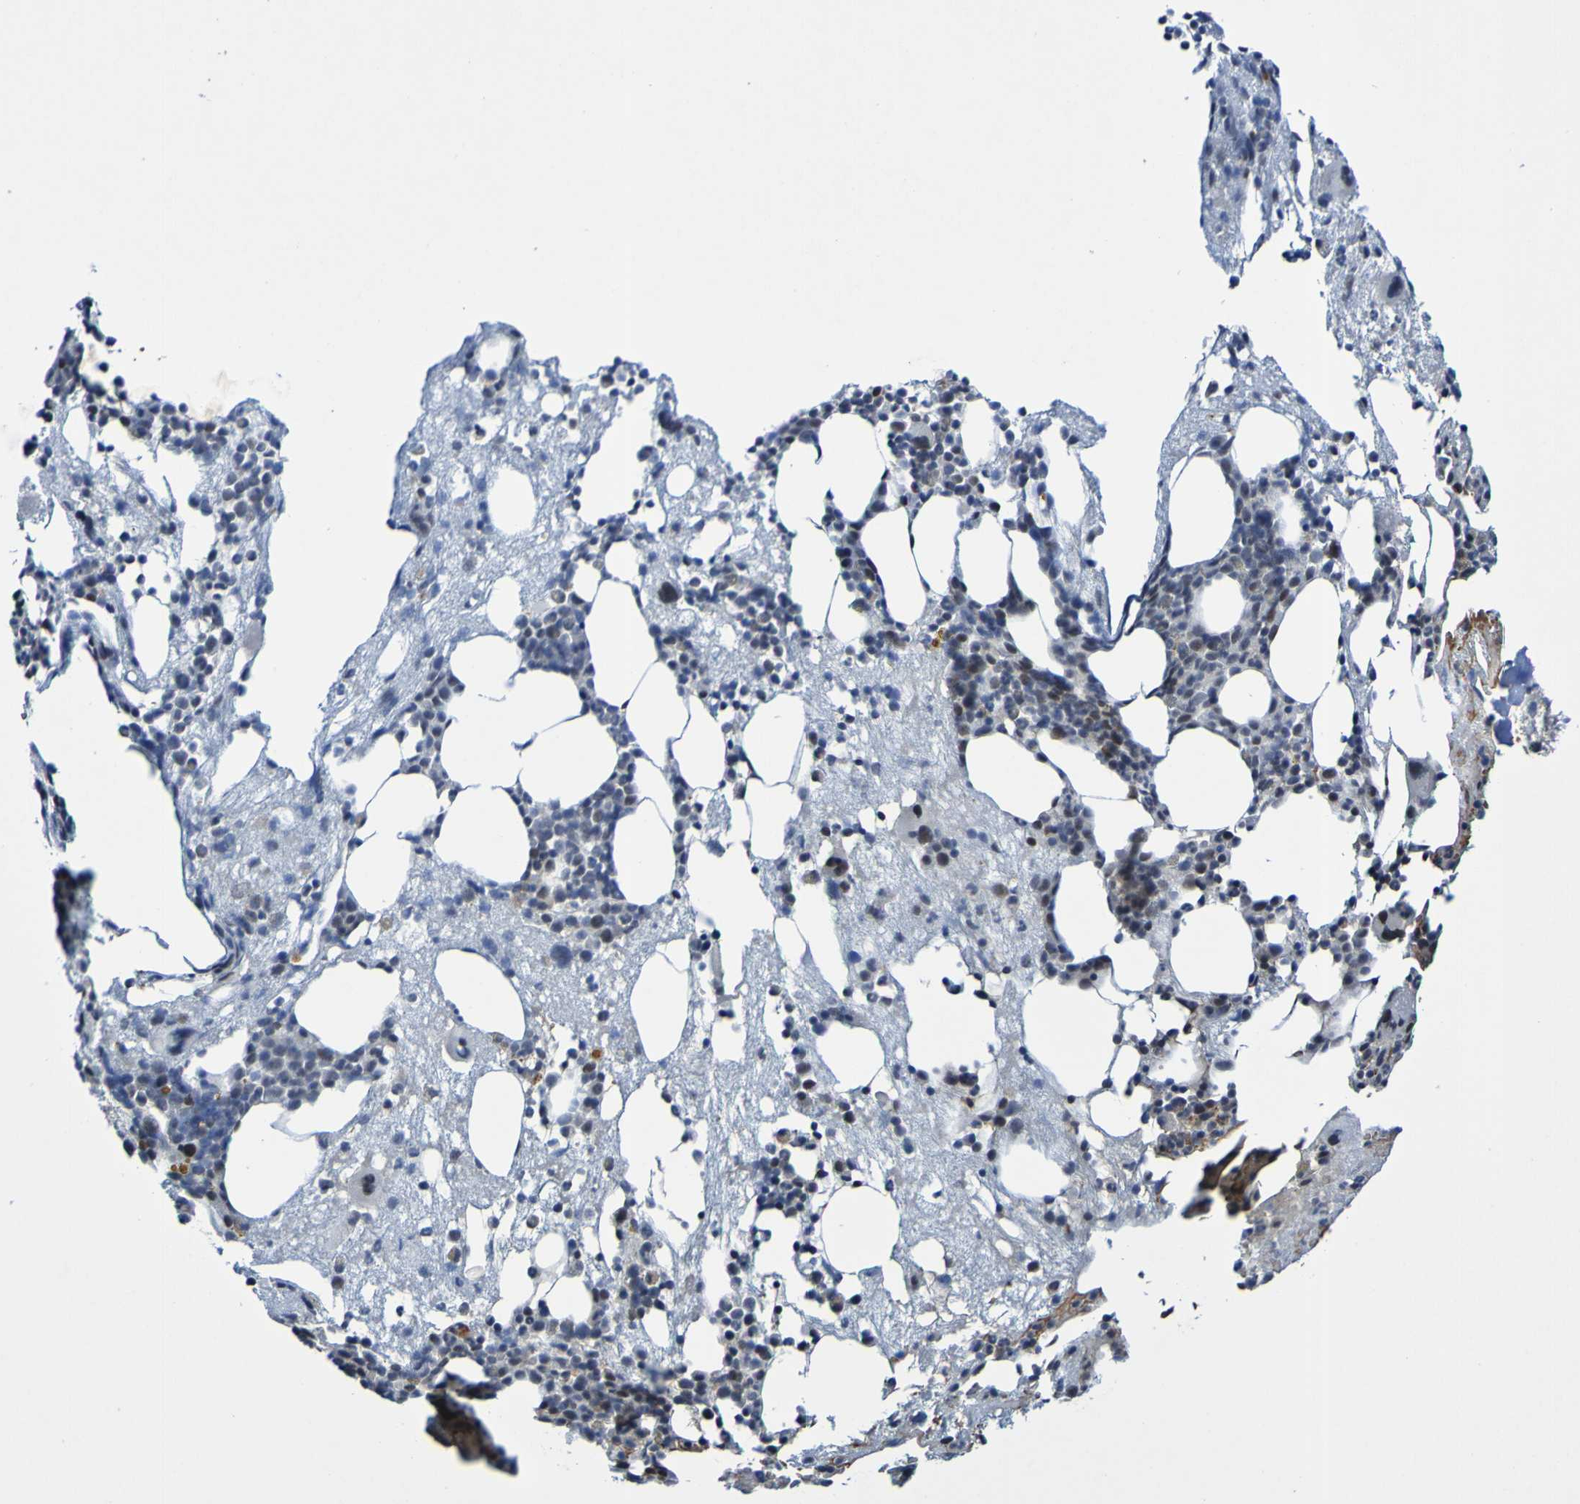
{"staining": {"intensity": "moderate", "quantity": "<25%", "location": "nuclear"}, "tissue": "bone marrow", "cell_type": "Hematopoietic cells", "image_type": "normal", "snomed": [{"axis": "morphology", "description": "Normal tissue, NOS"}, {"axis": "morphology", "description": "Inflammation, NOS"}, {"axis": "topography", "description": "Bone marrow"}], "caption": "A low amount of moderate nuclear expression is seen in approximately <25% of hematopoietic cells in normal bone marrow. The staining was performed using DAB (3,3'-diaminobenzidine) to visualize the protein expression in brown, while the nuclei were stained in blue with hematoxylin (Magnification: 20x).", "gene": "PCGF1", "patient": {"sex": "male", "age": 43}}